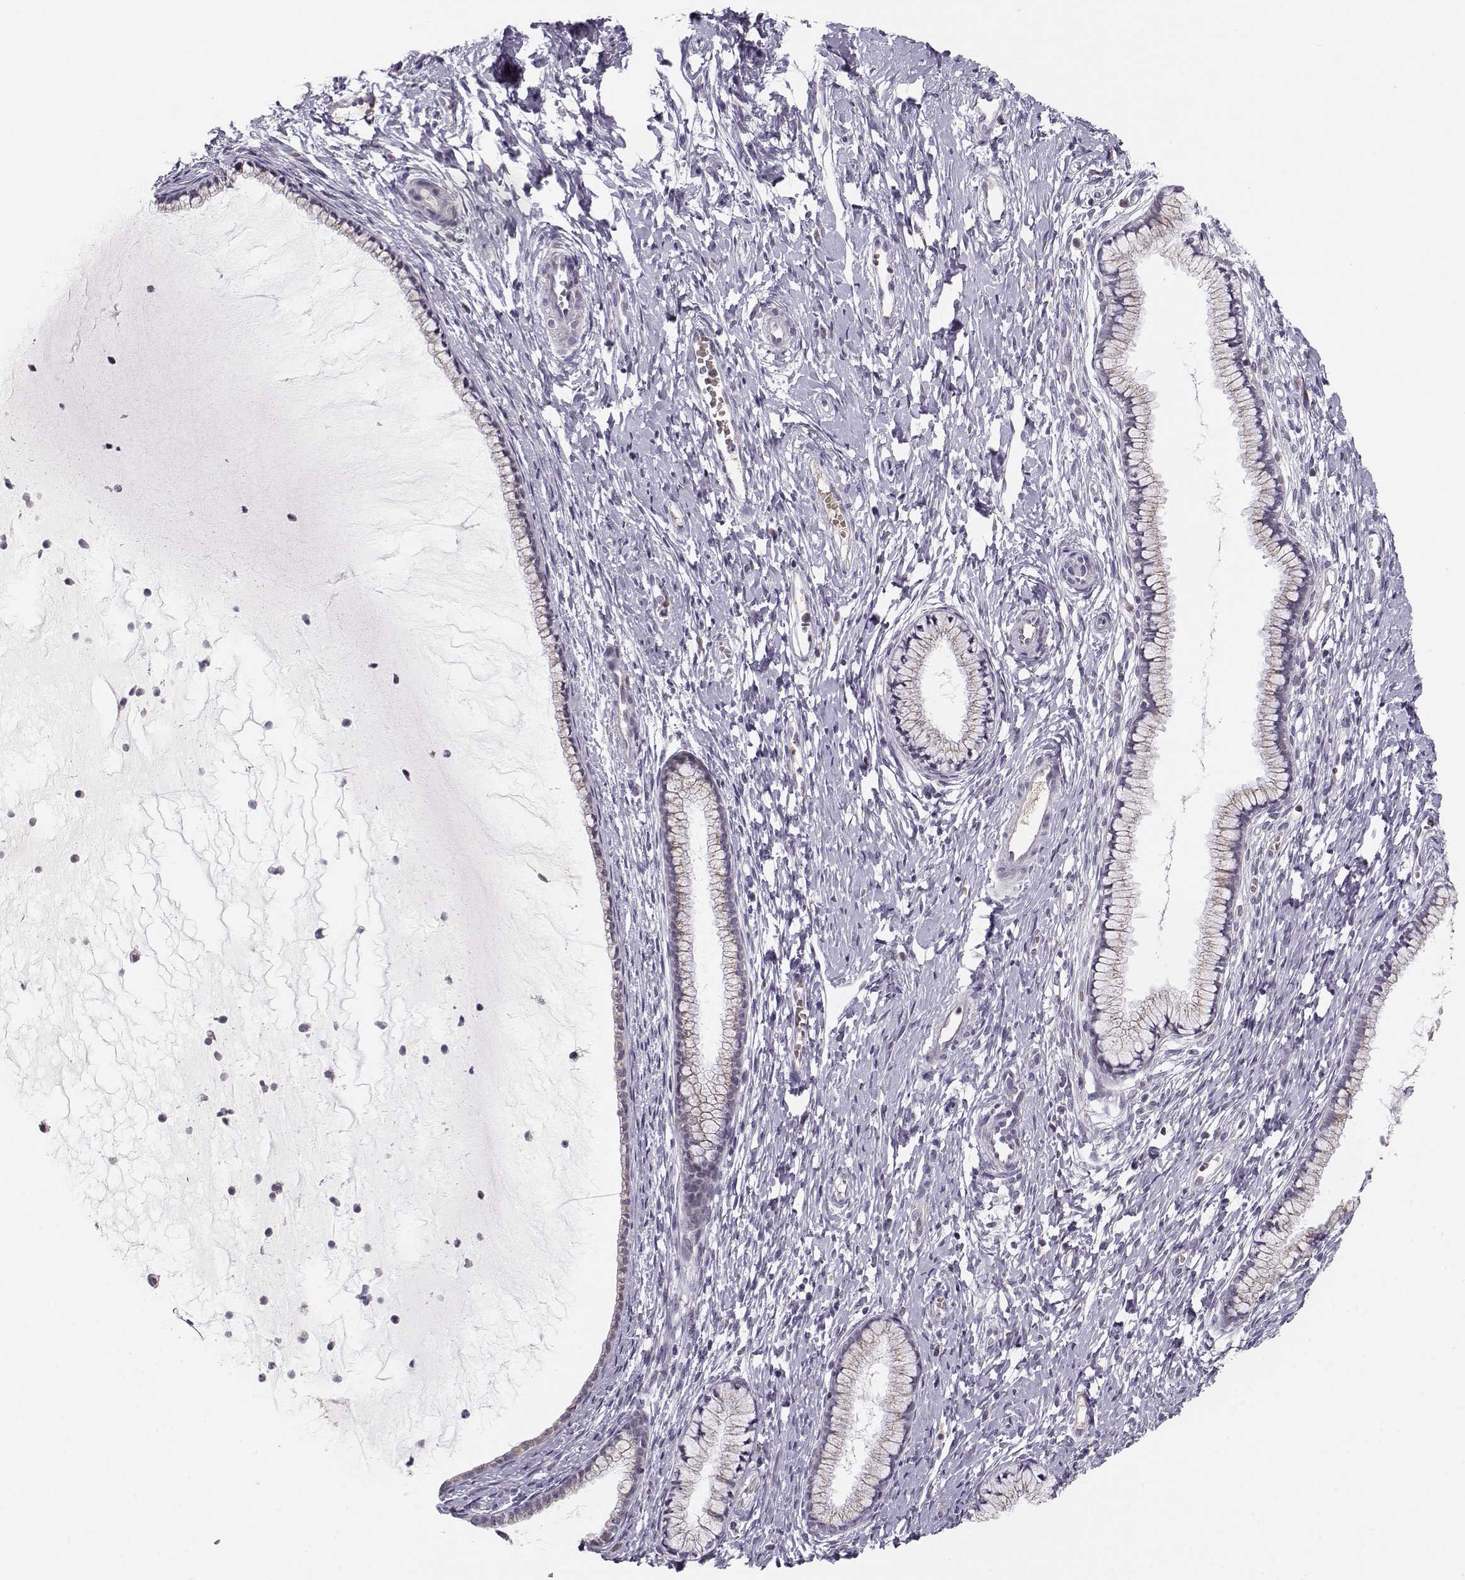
{"staining": {"intensity": "negative", "quantity": "none", "location": "none"}, "tissue": "cervix", "cell_type": "Glandular cells", "image_type": "normal", "snomed": [{"axis": "morphology", "description": "Normal tissue, NOS"}, {"axis": "topography", "description": "Cervix"}], "caption": "This is a micrograph of immunohistochemistry staining of normal cervix, which shows no staining in glandular cells. (Brightfield microscopy of DAB immunohistochemistry (IHC) at high magnification).", "gene": "SLC4A5", "patient": {"sex": "female", "age": 40}}